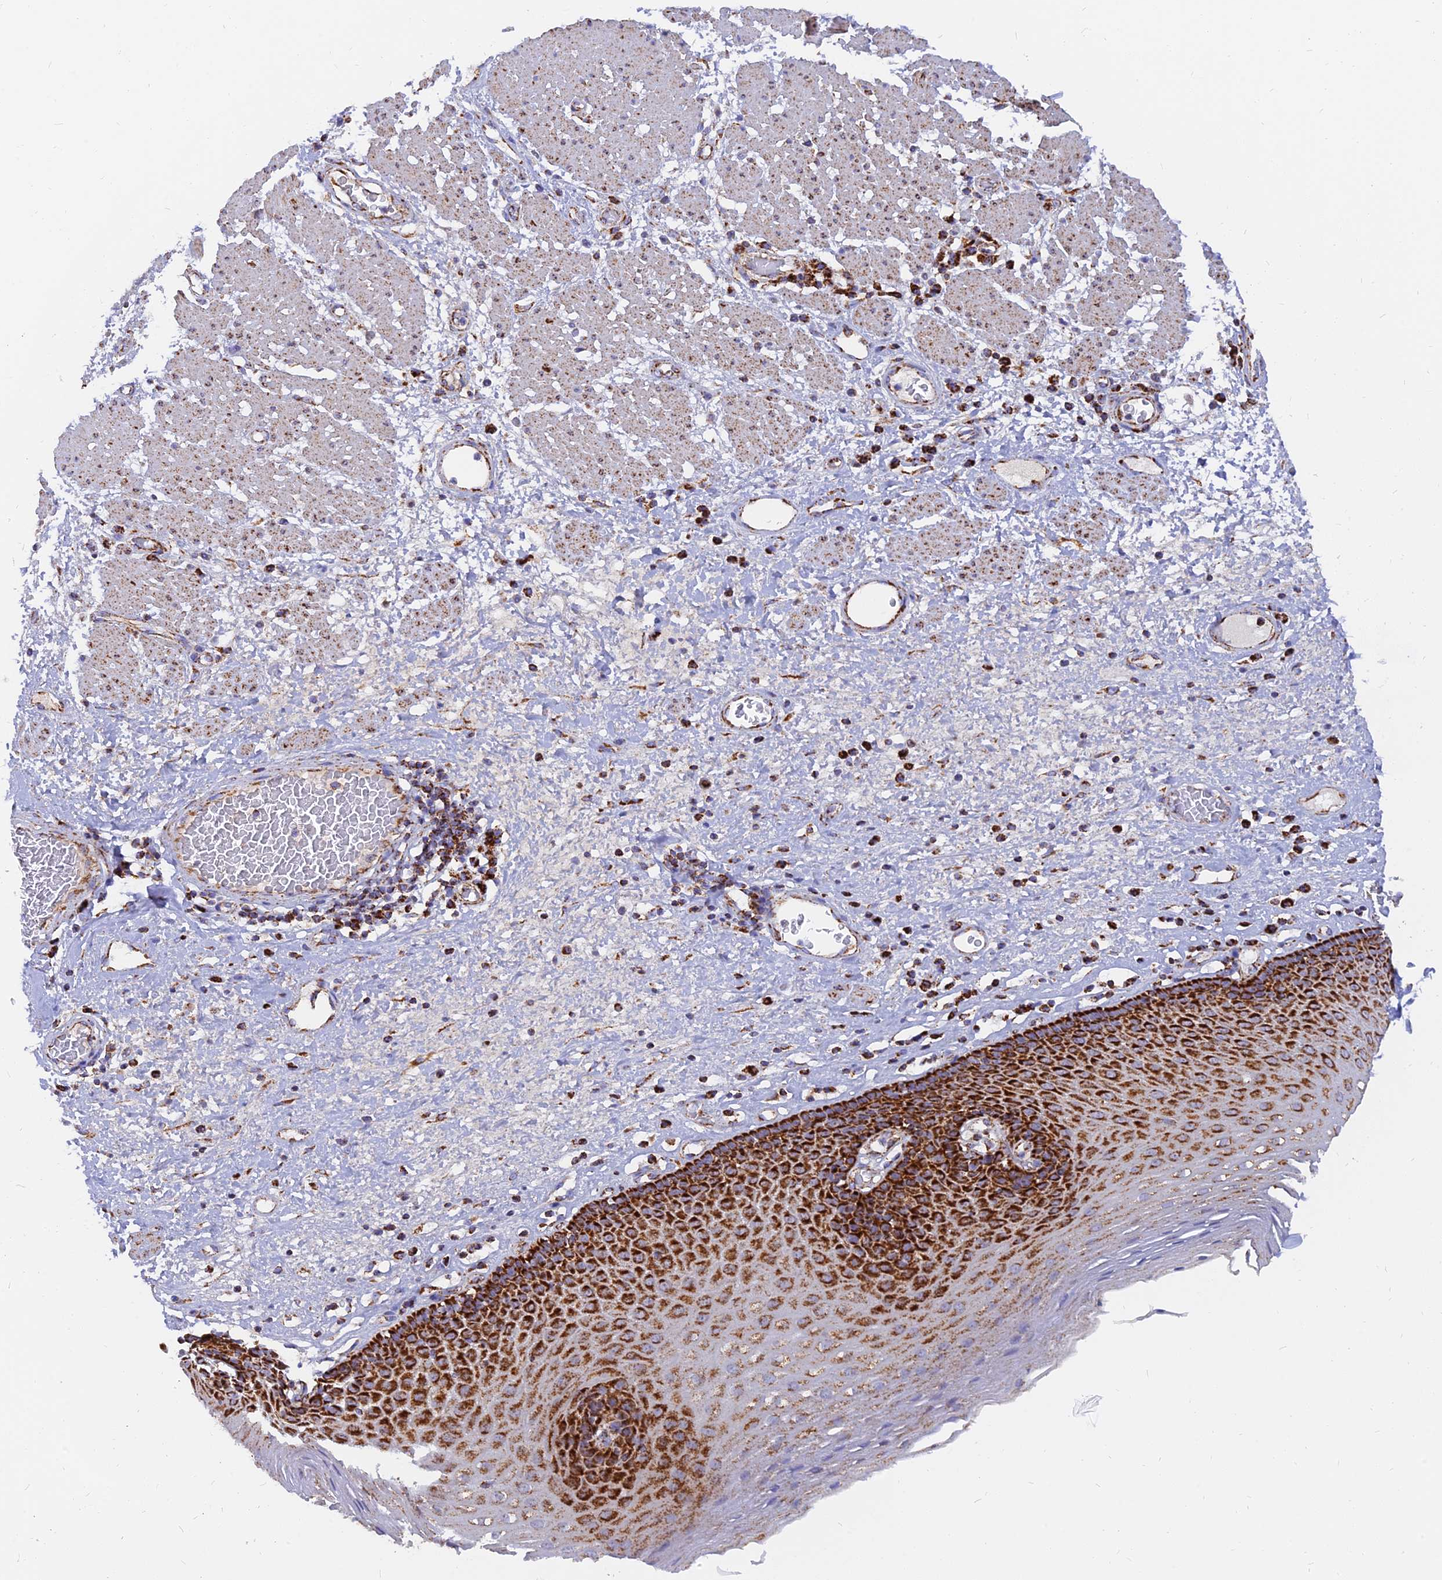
{"staining": {"intensity": "strong", "quantity": ">75%", "location": "cytoplasmic/membranous"}, "tissue": "esophagus", "cell_type": "Squamous epithelial cells", "image_type": "normal", "snomed": [{"axis": "morphology", "description": "Normal tissue, NOS"}, {"axis": "morphology", "description": "Adenocarcinoma, NOS"}, {"axis": "topography", "description": "Esophagus"}], "caption": "IHC of unremarkable human esophagus demonstrates high levels of strong cytoplasmic/membranous expression in about >75% of squamous epithelial cells. The staining is performed using DAB (3,3'-diaminobenzidine) brown chromogen to label protein expression. The nuclei are counter-stained blue using hematoxylin.", "gene": "NDUFB6", "patient": {"sex": "male", "age": 62}}